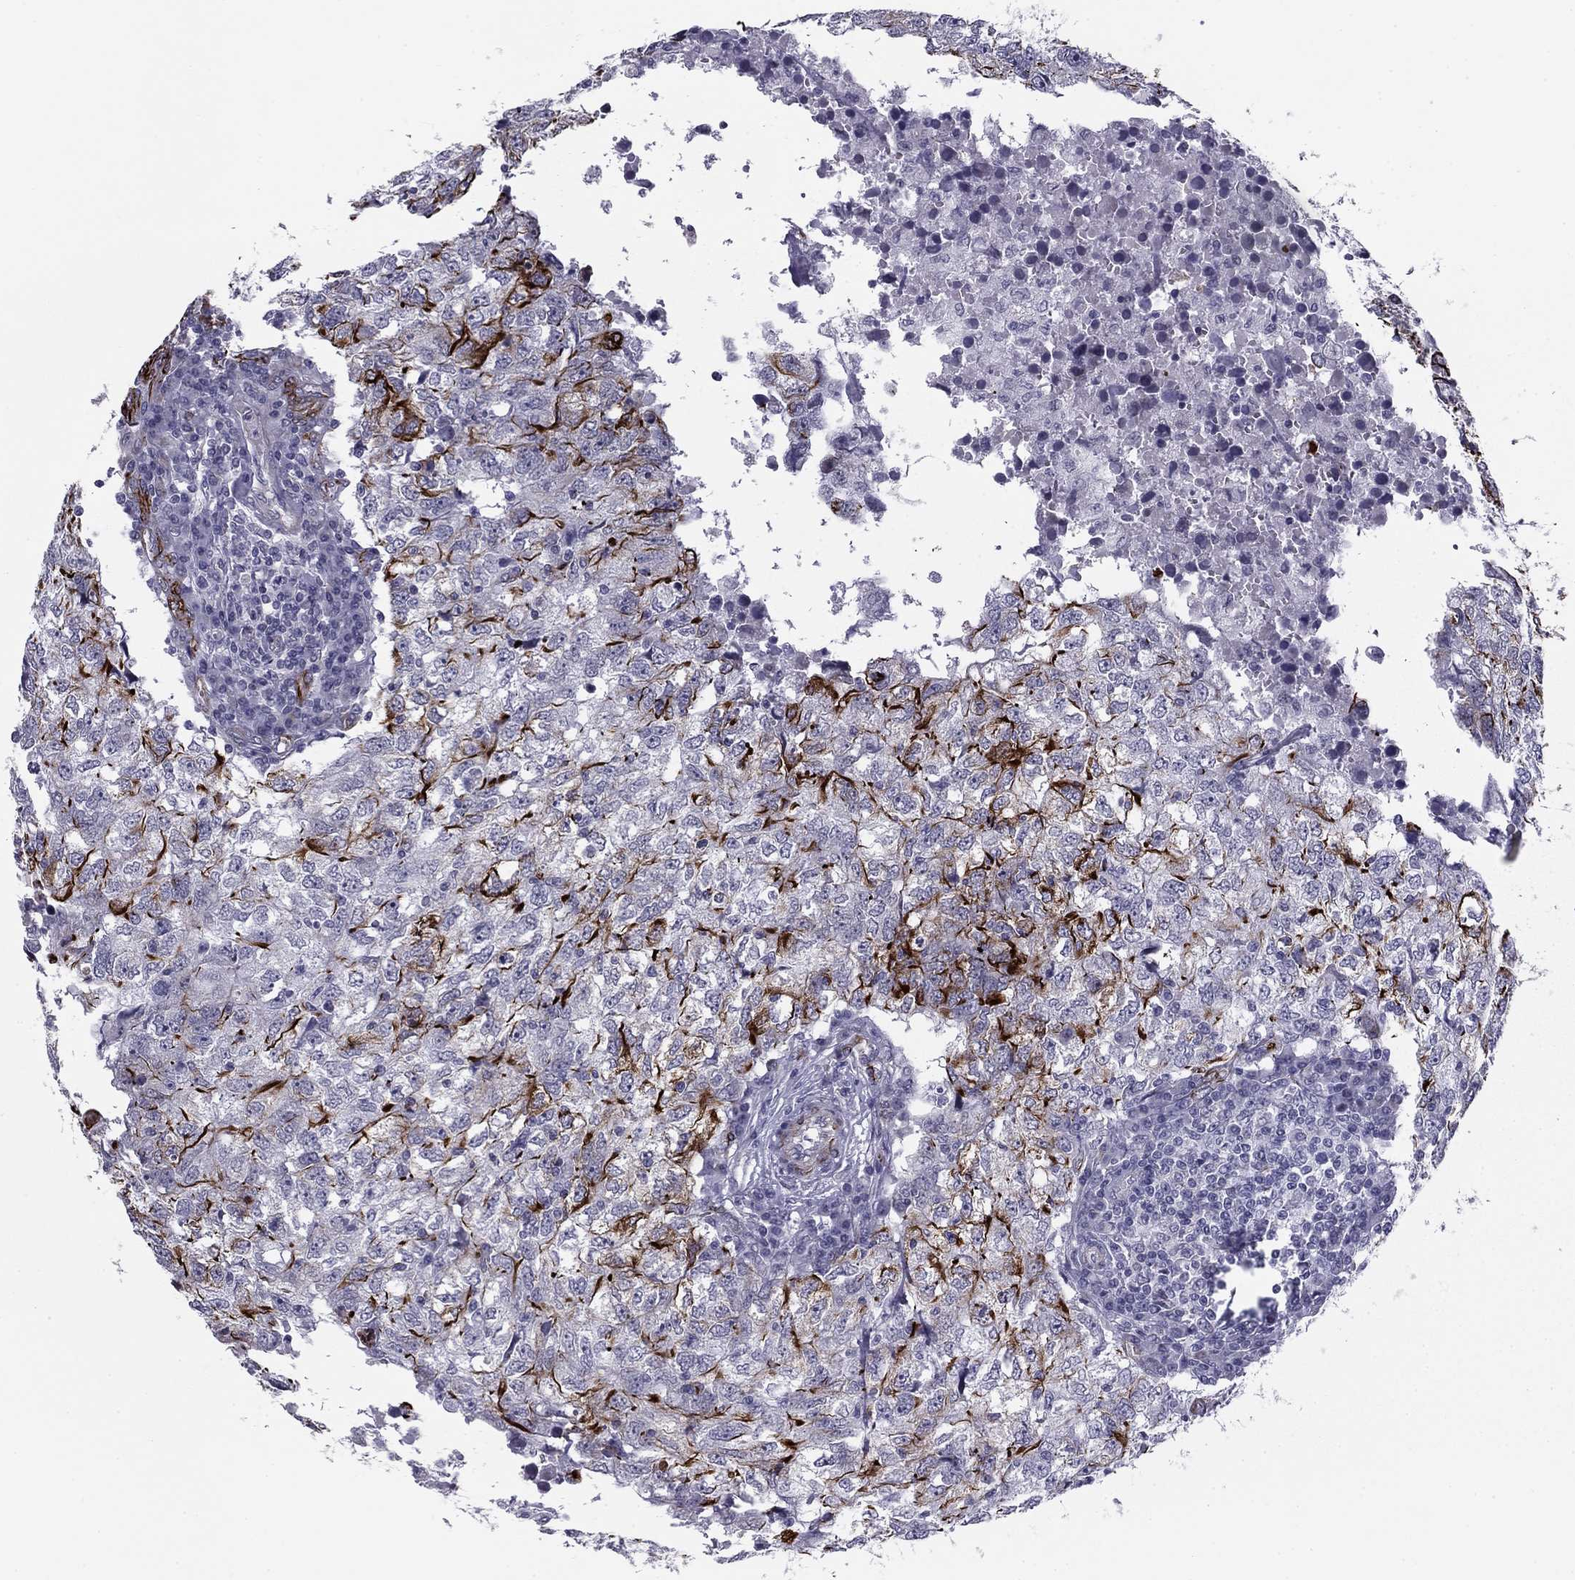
{"staining": {"intensity": "strong", "quantity": "<25%", "location": "cytoplasmic/membranous"}, "tissue": "breast cancer", "cell_type": "Tumor cells", "image_type": "cancer", "snomed": [{"axis": "morphology", "description": "Duct carcinoma"}, {"axis": "topography", "description": "Breast"}], "caption": "Tumor cells demonstrate strong cytoplasmic/membranous positivity in approximately <25% of cells in breast cancer (invasive ductal carcinoma). Ihc stains the protein of interest in brown and the nuclei are stained blue.", "gene": "ANKS4B", "patient": {"sex": "female", "age": 30}}